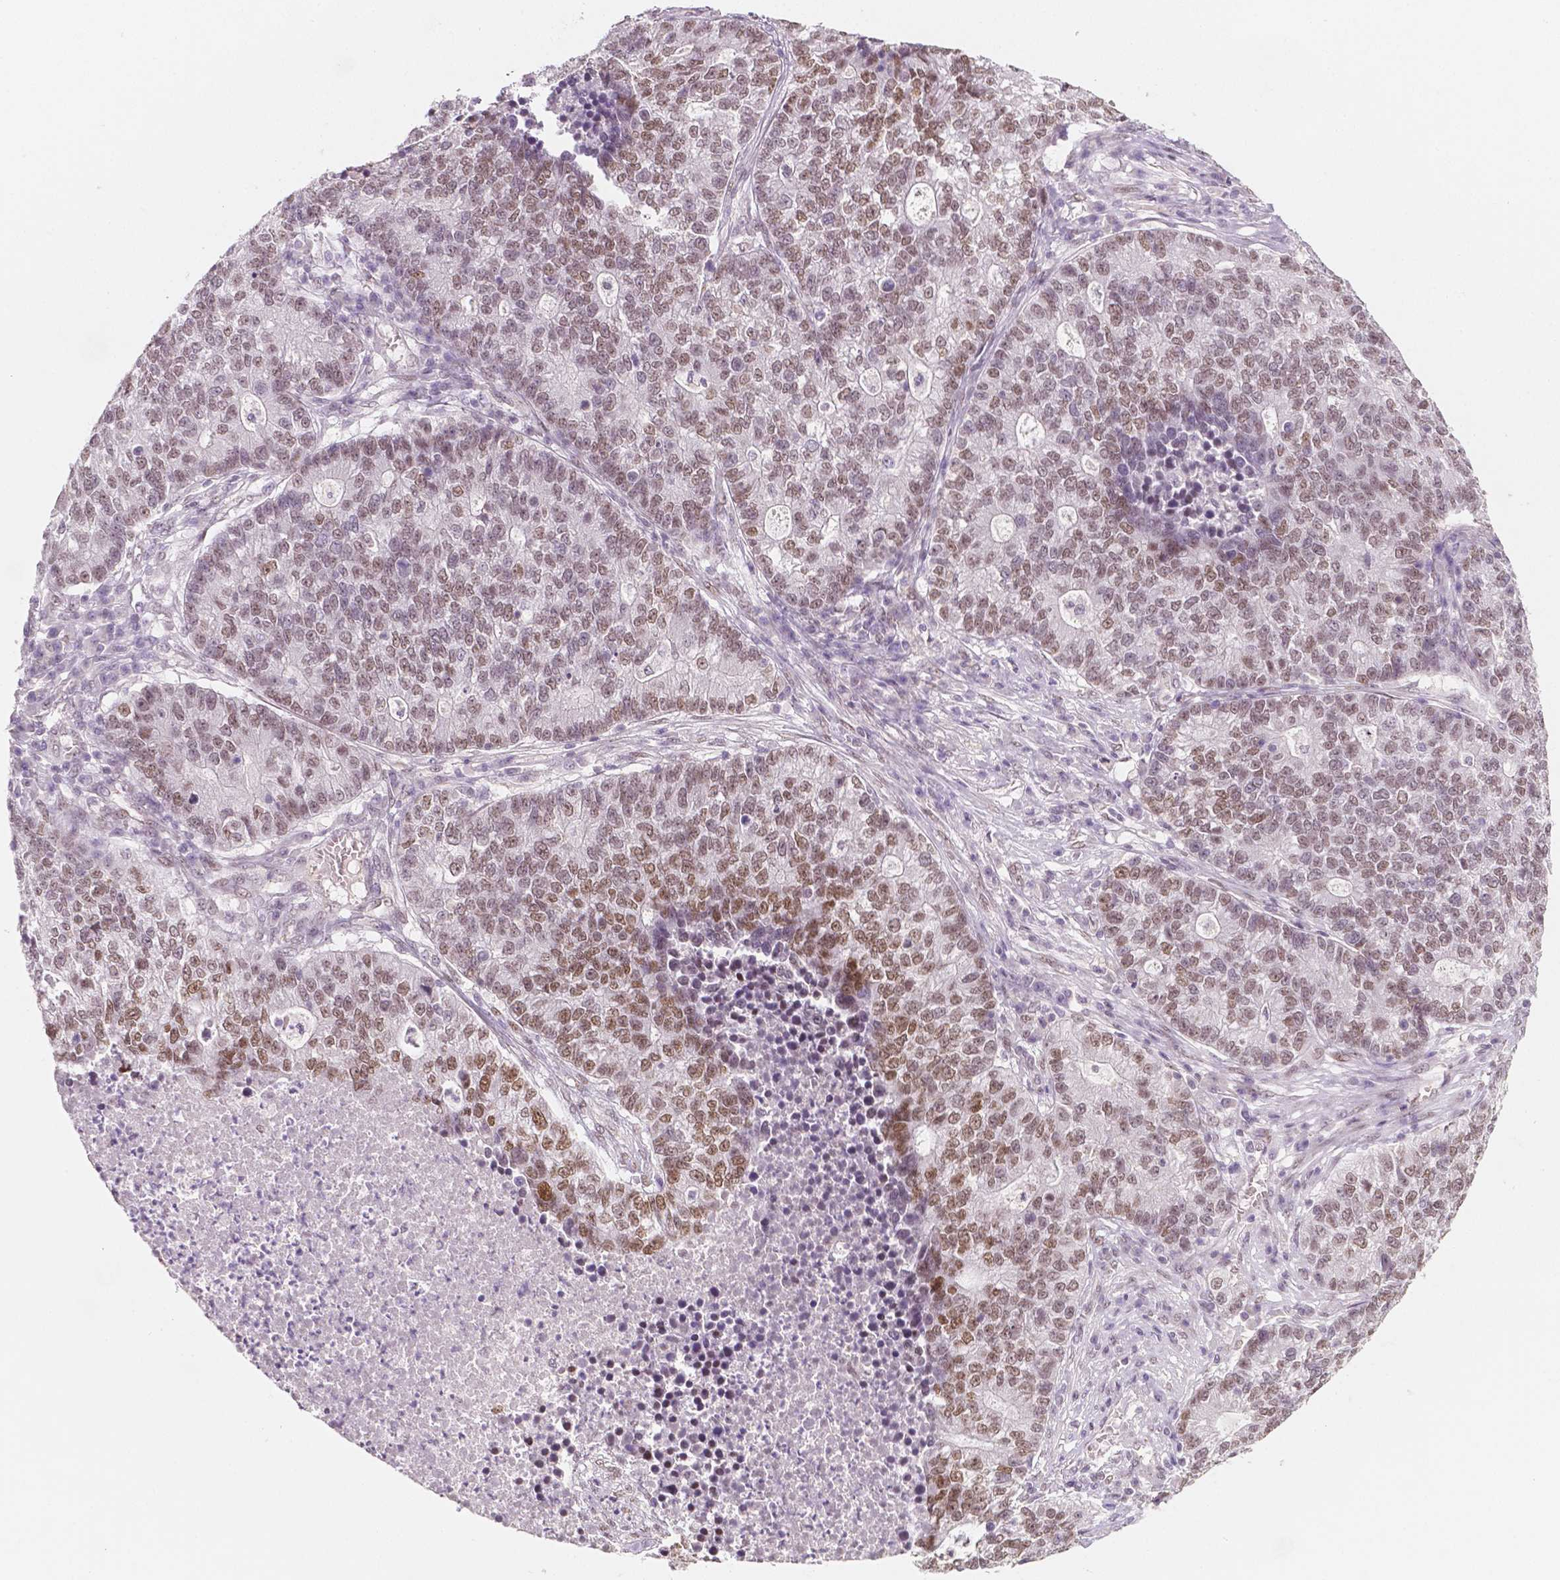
{"staining": {"intensity": "moderate", "quantity": "25%-75%", "location": "nuclear"}, "tissue": "lung cancer", "cell_type": "Tumor cells", "image_type": "cancer", "snomed": [{"axis": "morphology", "description": "Adenocarcinoma, NOS"}, {"axis": "topography", "description": "Lung"}], "caption": "Moderate nuclear positivity is identified in approximately 25%-75% of tumor cells in adenocarcinoma (lung).", "gene": "KDM5B", "patient": {"sex": "male", "age": 57}}